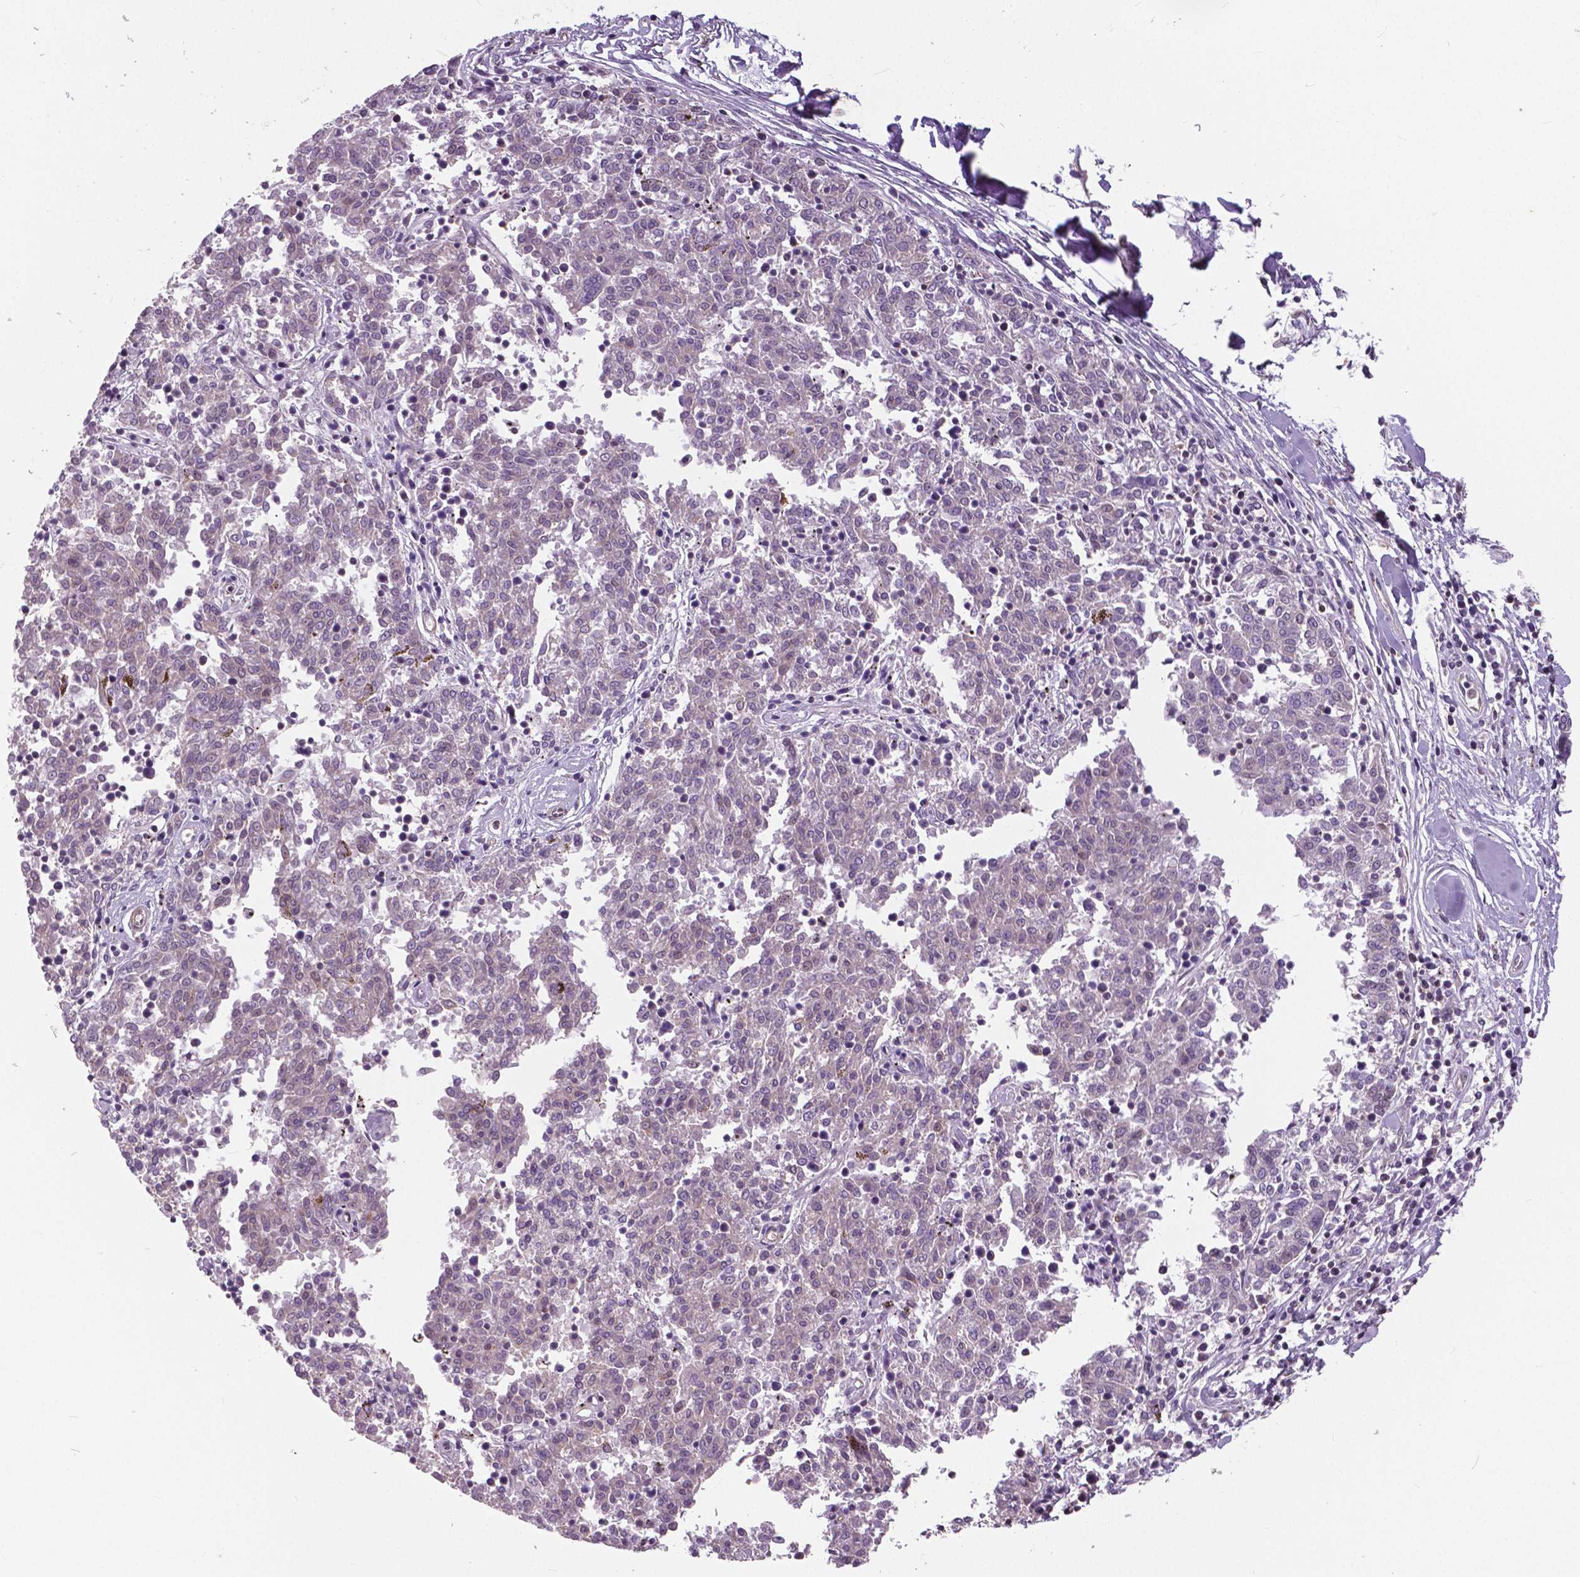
{"staining": {"intensity": "negative", "quantity": "none", "location": "none"}, "tissue": "melanoma", "cell_type": "Tumor cells", "image_type": "cancer", "snomed": [{"axis": "morphology", "description": "Malignant melanoma, NOS"}, {"axis": "topography", "description": "Skin"}], "caption": "Immunohistochemical staining of melanoma displays no significant staining in tumor cells.", "gene": "ANXA13", "patient": {"sex": "female", "age": 72}}